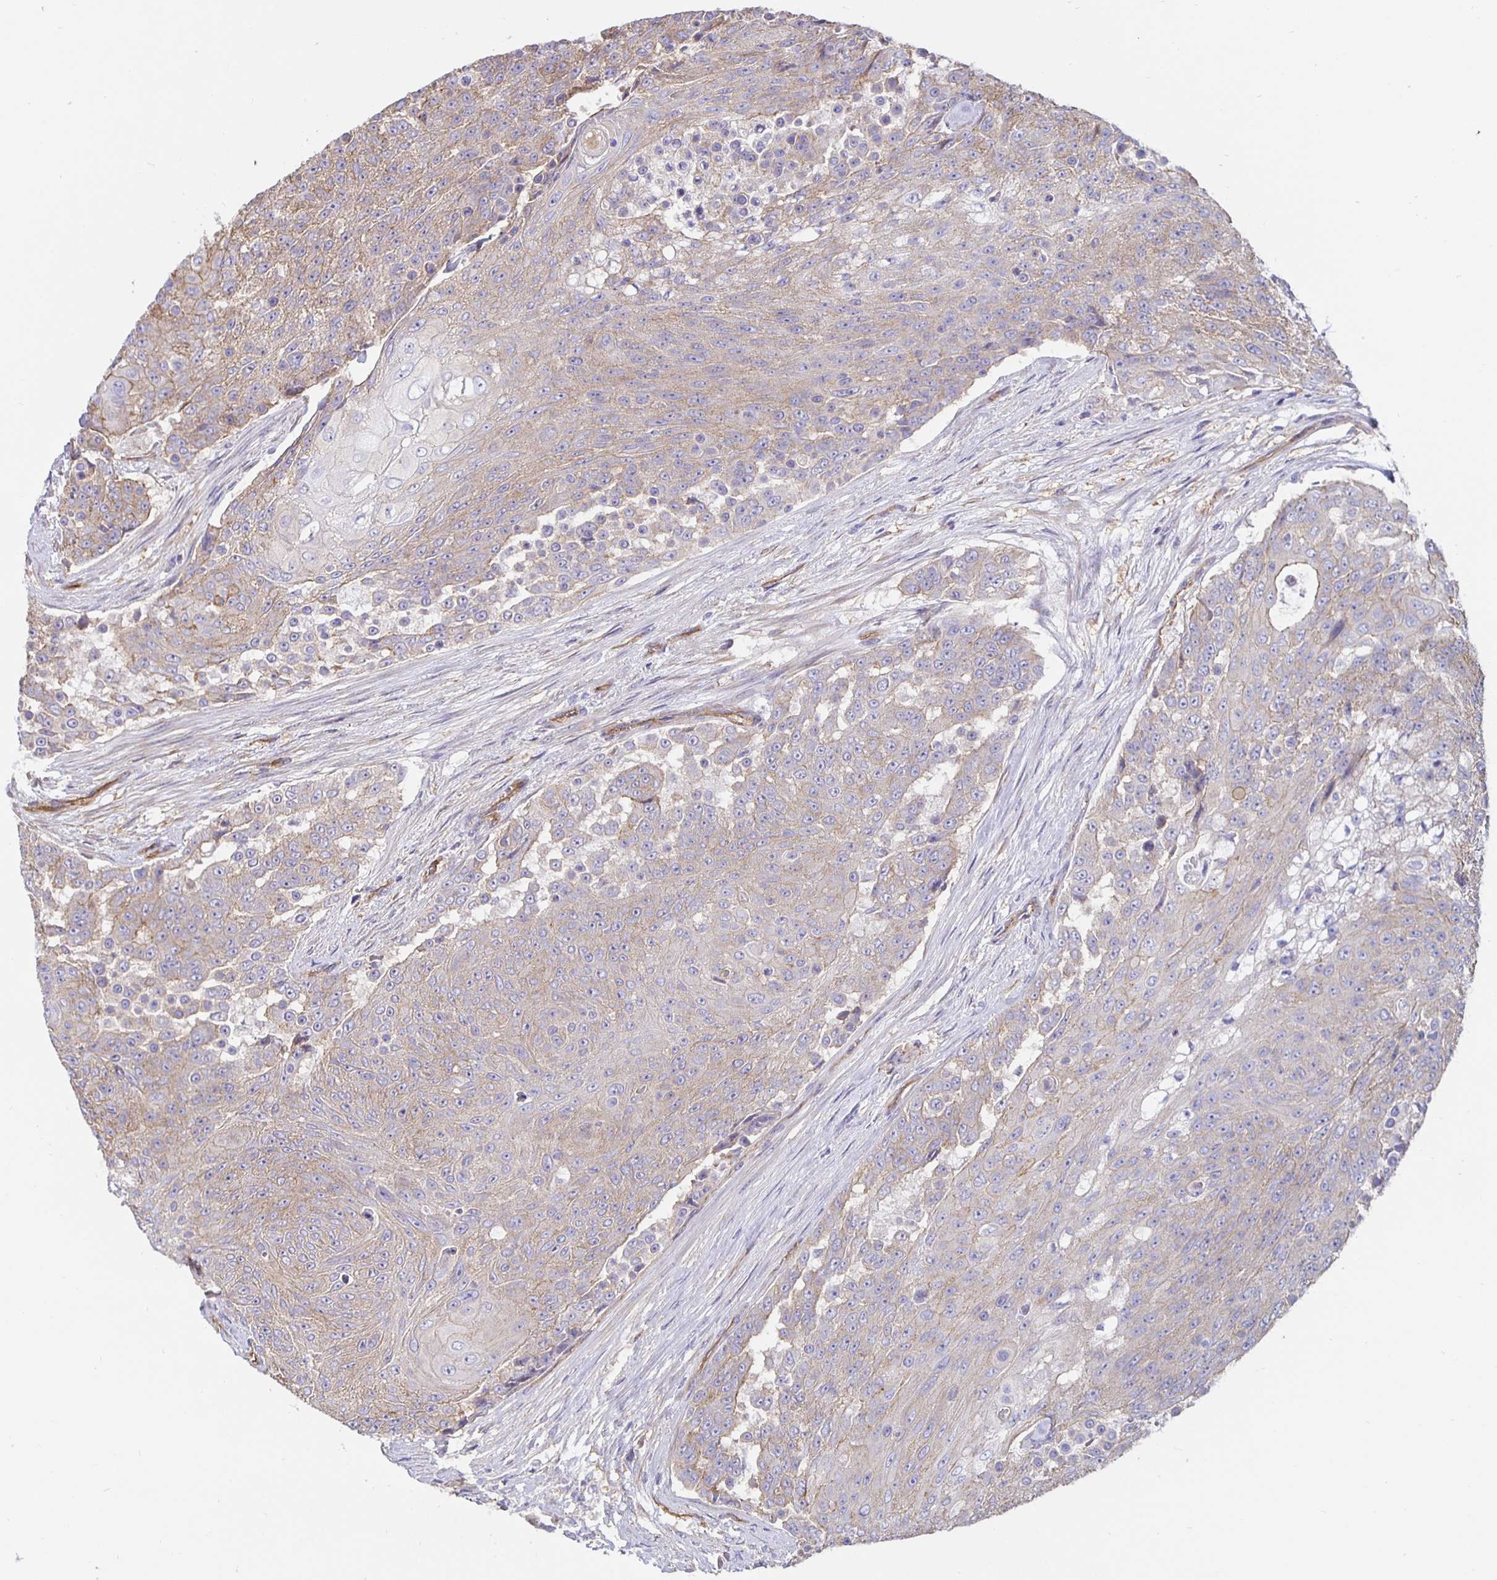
{"staining": {"intensity": "weak", "quantity": "<25%", "location": "cytoplasmic/membranous"}, "tissue": "urothelial cancer", "cell_type": "Tumor cells", "image_type": "cancer", "snomed": [{"axis": "morphology", "description": "Urothelial carcinoma, High grade"}, {"axis": "topography", "description": "Urinary bladder"}], "caption": "This is a photomicrograph of immunohistochemistry (IHC) staining of urothelial cancer, which shows no staining in tumor cells.", "gene": "ARHGEF39", "patient": {"sex": "female", "age": 63}}